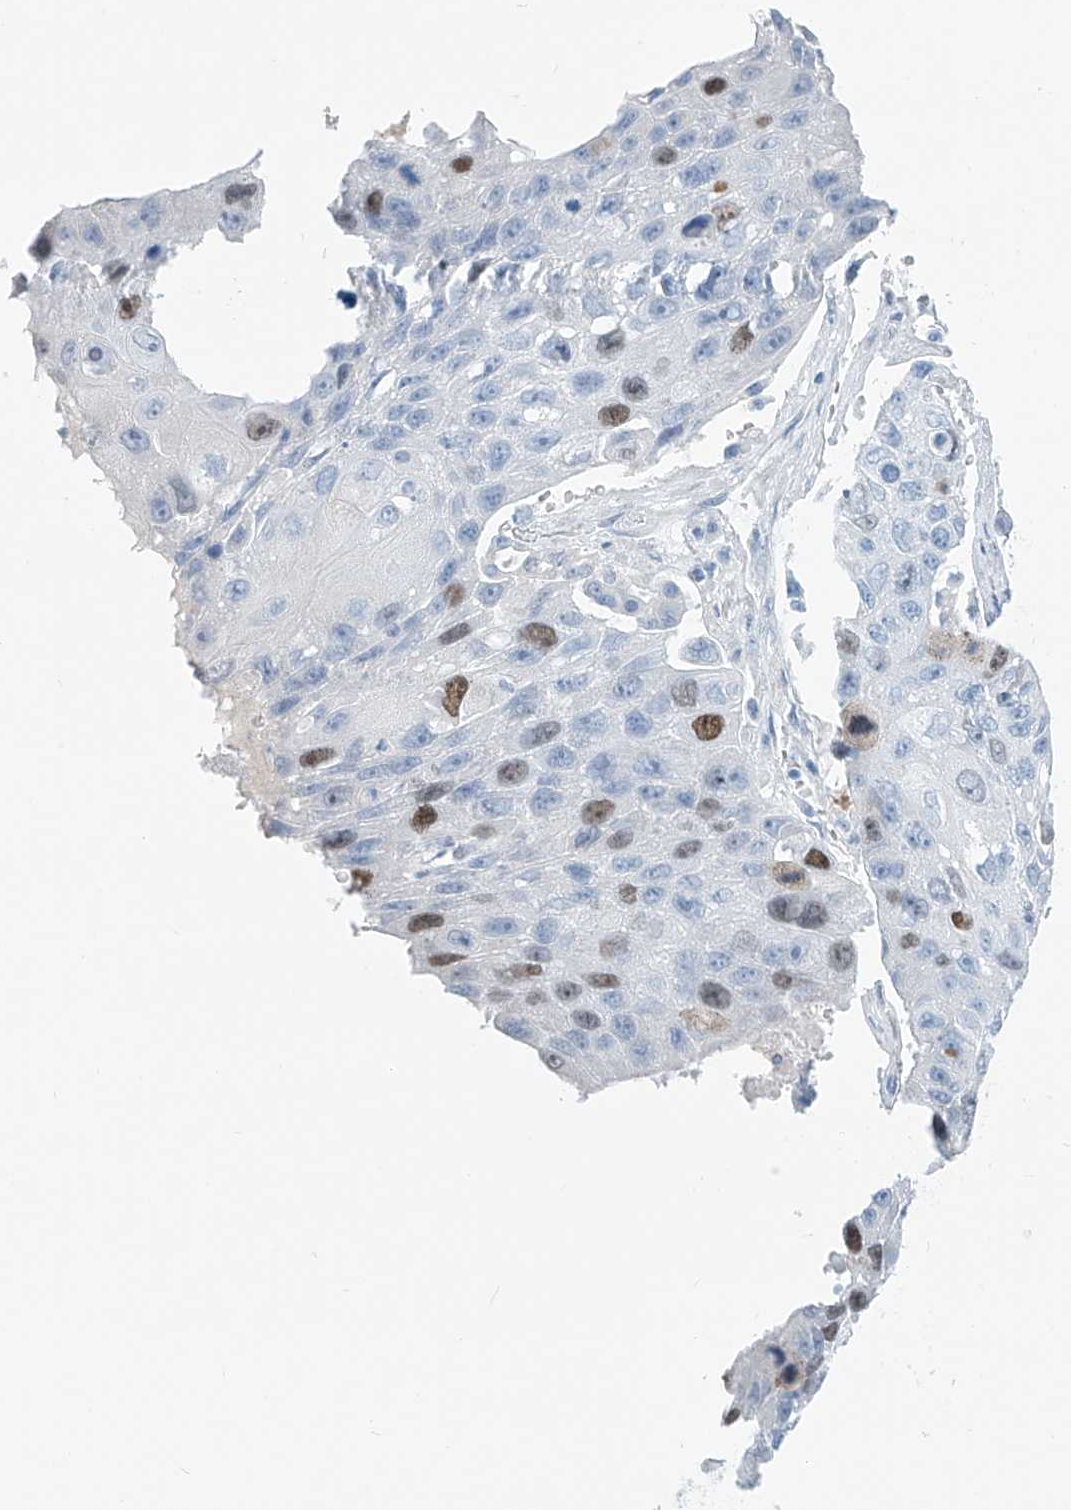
{"staining": {"intensity": "moderate", "quantity": "<25%", "location": "nuclear"}, "tissue": "lung cancer", "cell_type": "Tumor cells", "image_type": "cancer", "snomed": [{"axis": "morphology", "description": "Squamous cell carcinoma, NOS"}, {"axis": "topography", "description": "Lung"}], "caption": "High-magnification brightfield microscopy of lung cancer stained with DAB (brown) and counterstained with hematoxylin (blue). tumor cells exhibit moderate nuclear positivity is present in approximately<25% of cells. The staining is performed using DAB (3,3'-diaminobenzidine) brown chromogen to label protein expression. The nuclei are counter-stained blue using hematoxylin.", "gene": "SGO2", "patient": {"sex": "male", "age": 61}}